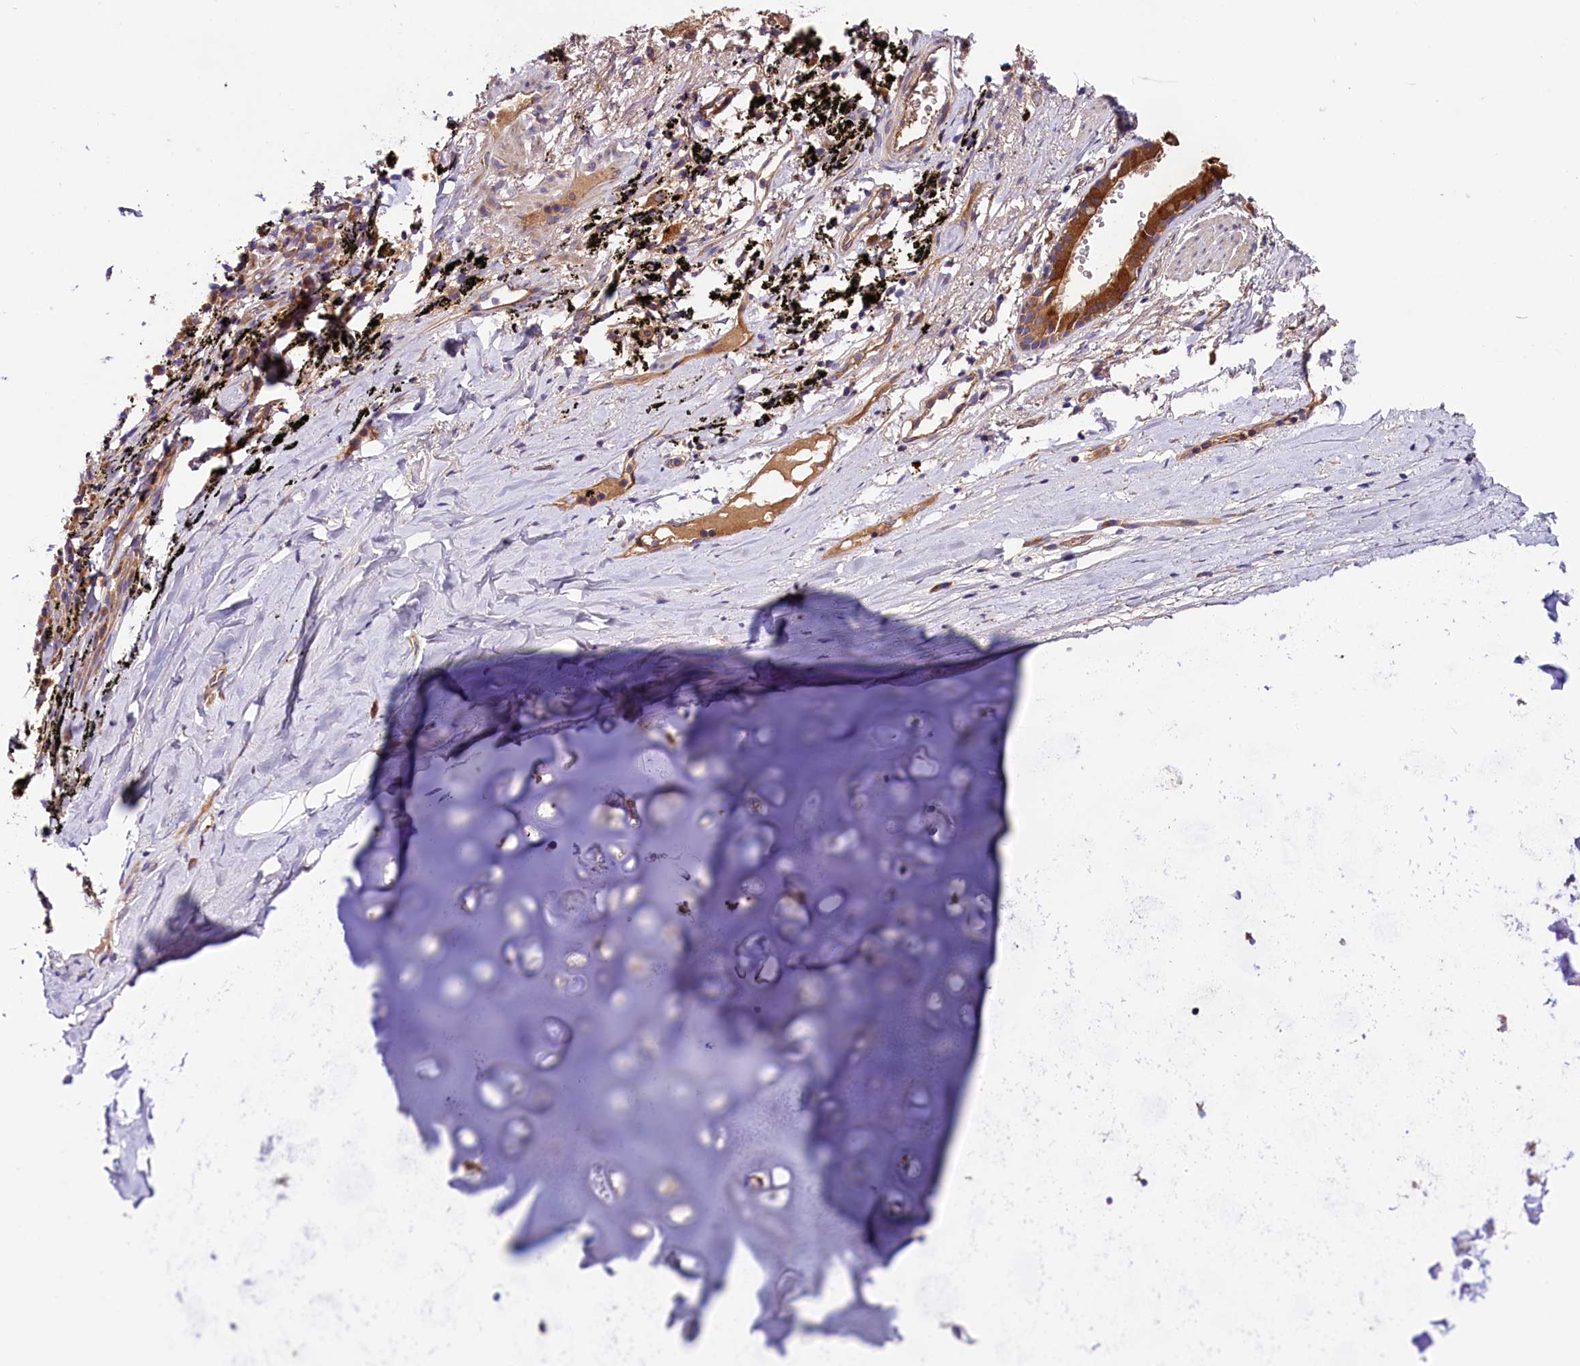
{"staining": {"intensity": "negative", "quantity": "none", "location": "none"}, "tissue": "adipose tissue", "cell_type": "Adipocytes", "image_type": "normal", "snomed": [{"axis": "morphology", "description": "Normal tissue, NOS"}, {"axis": "topography", "description": "Lymph node"}, {"axis": "topography", "description": "Bronchus"}], "caption": "Image shows no protein expression in adipocytes of unremarkable adipose tissue.", "gene": "SPG11", "patient": {"sex": "male", "age": 63}}